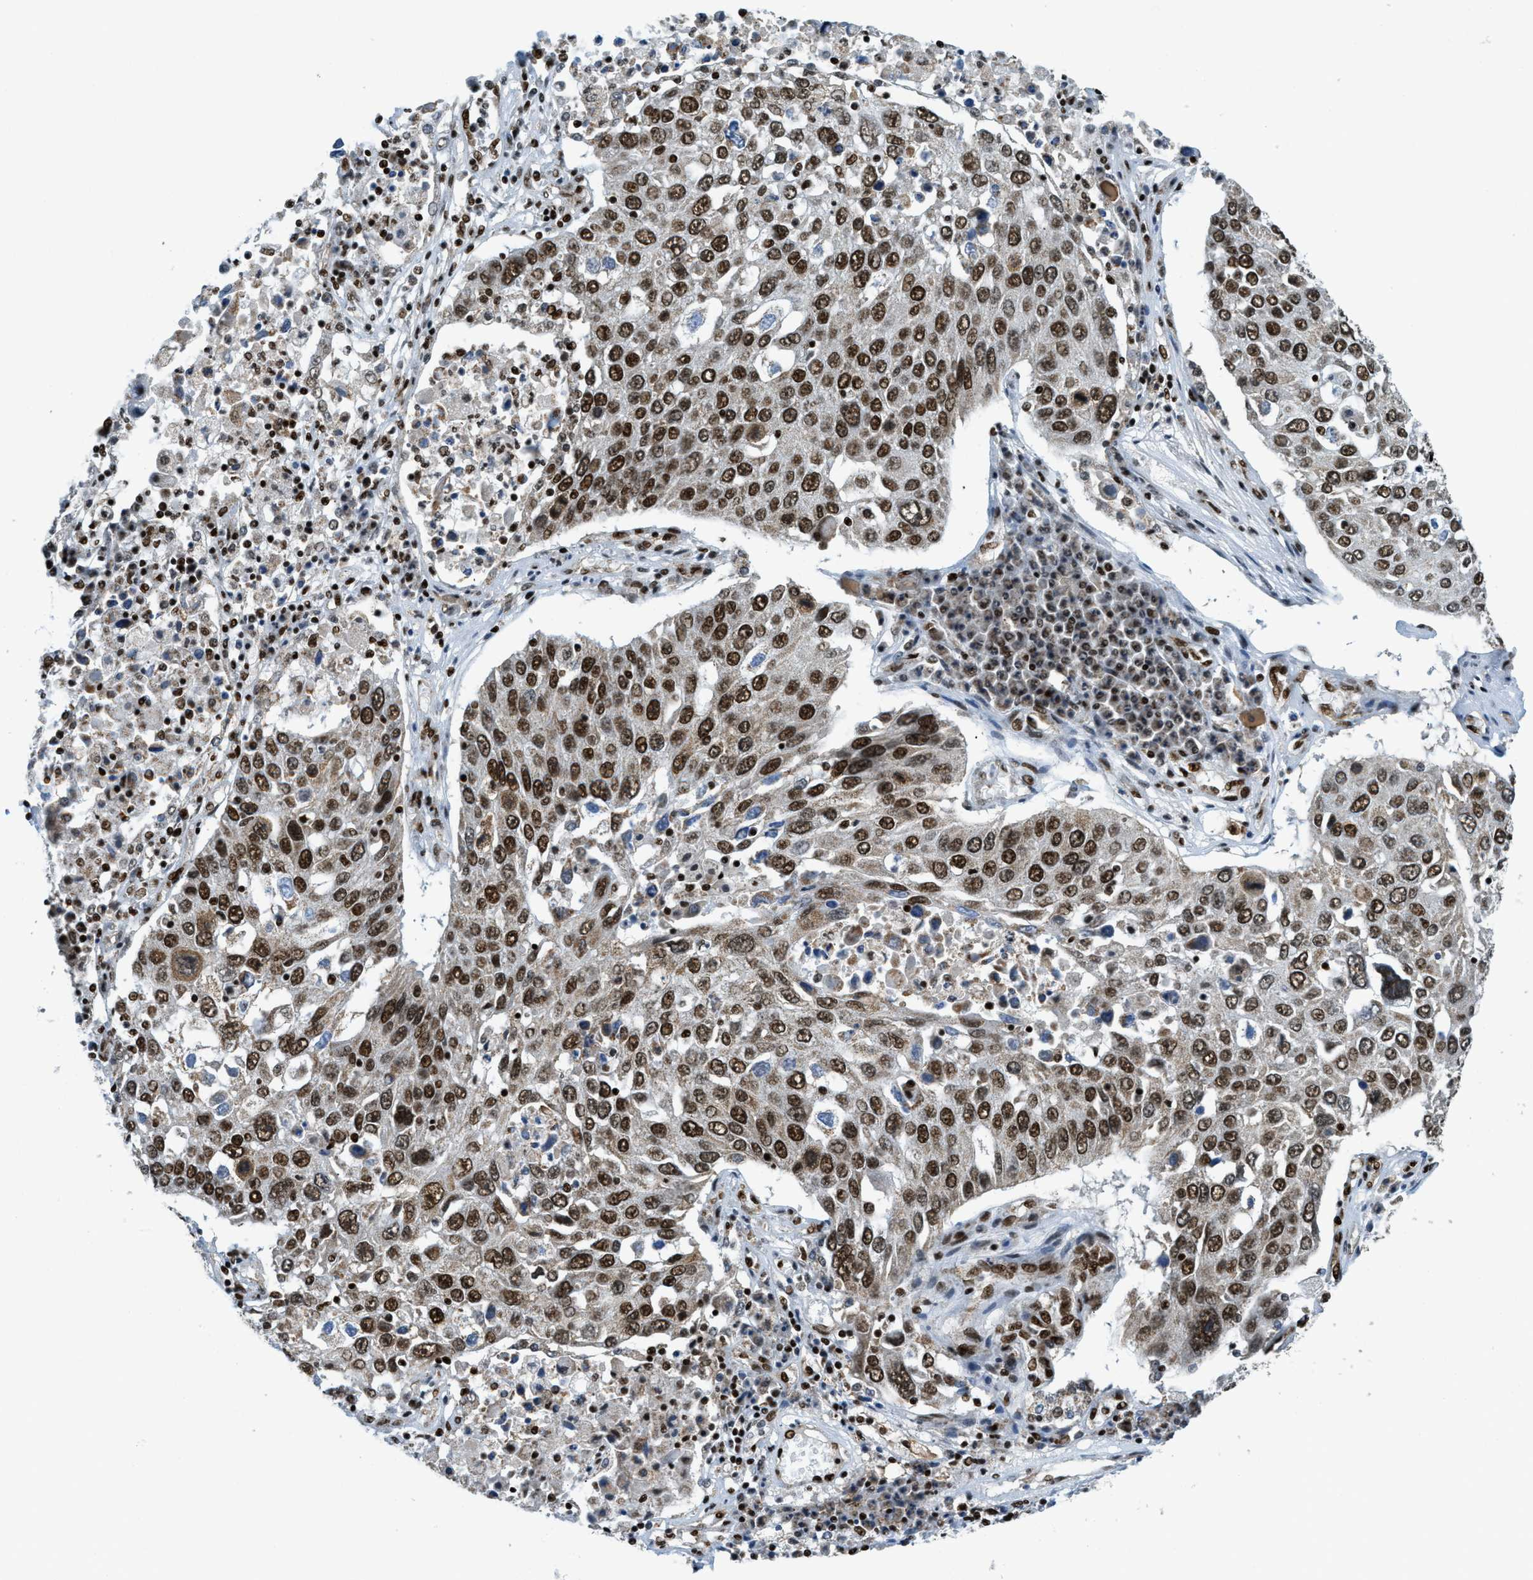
{"staining": {"intensity": "strong", "quantity": ">75%", "location": "nuclear"}, "tissue": "lung cancer", "cell_type": "Tumor cells", "image_type": "cancer", "snomed": [{"axis": "morphology", "description": "Squamous cell carcinoma, NOS"}, {"axis": "topography", "description": "Lung"}], "caption": "DAB (3,3'-diaminobenzidine) immunohistochemical staining of human lung squamous cell carcinoma demonstrates strong nuclear protein staining in approximately >75% of tumor cells. (Stains: DAB in brown, nuclei in blue, Microscopy: brightfield microscopy at high magnification).", "gene": "GABPB1", "patient": {"sex": "male", "age": 65}}